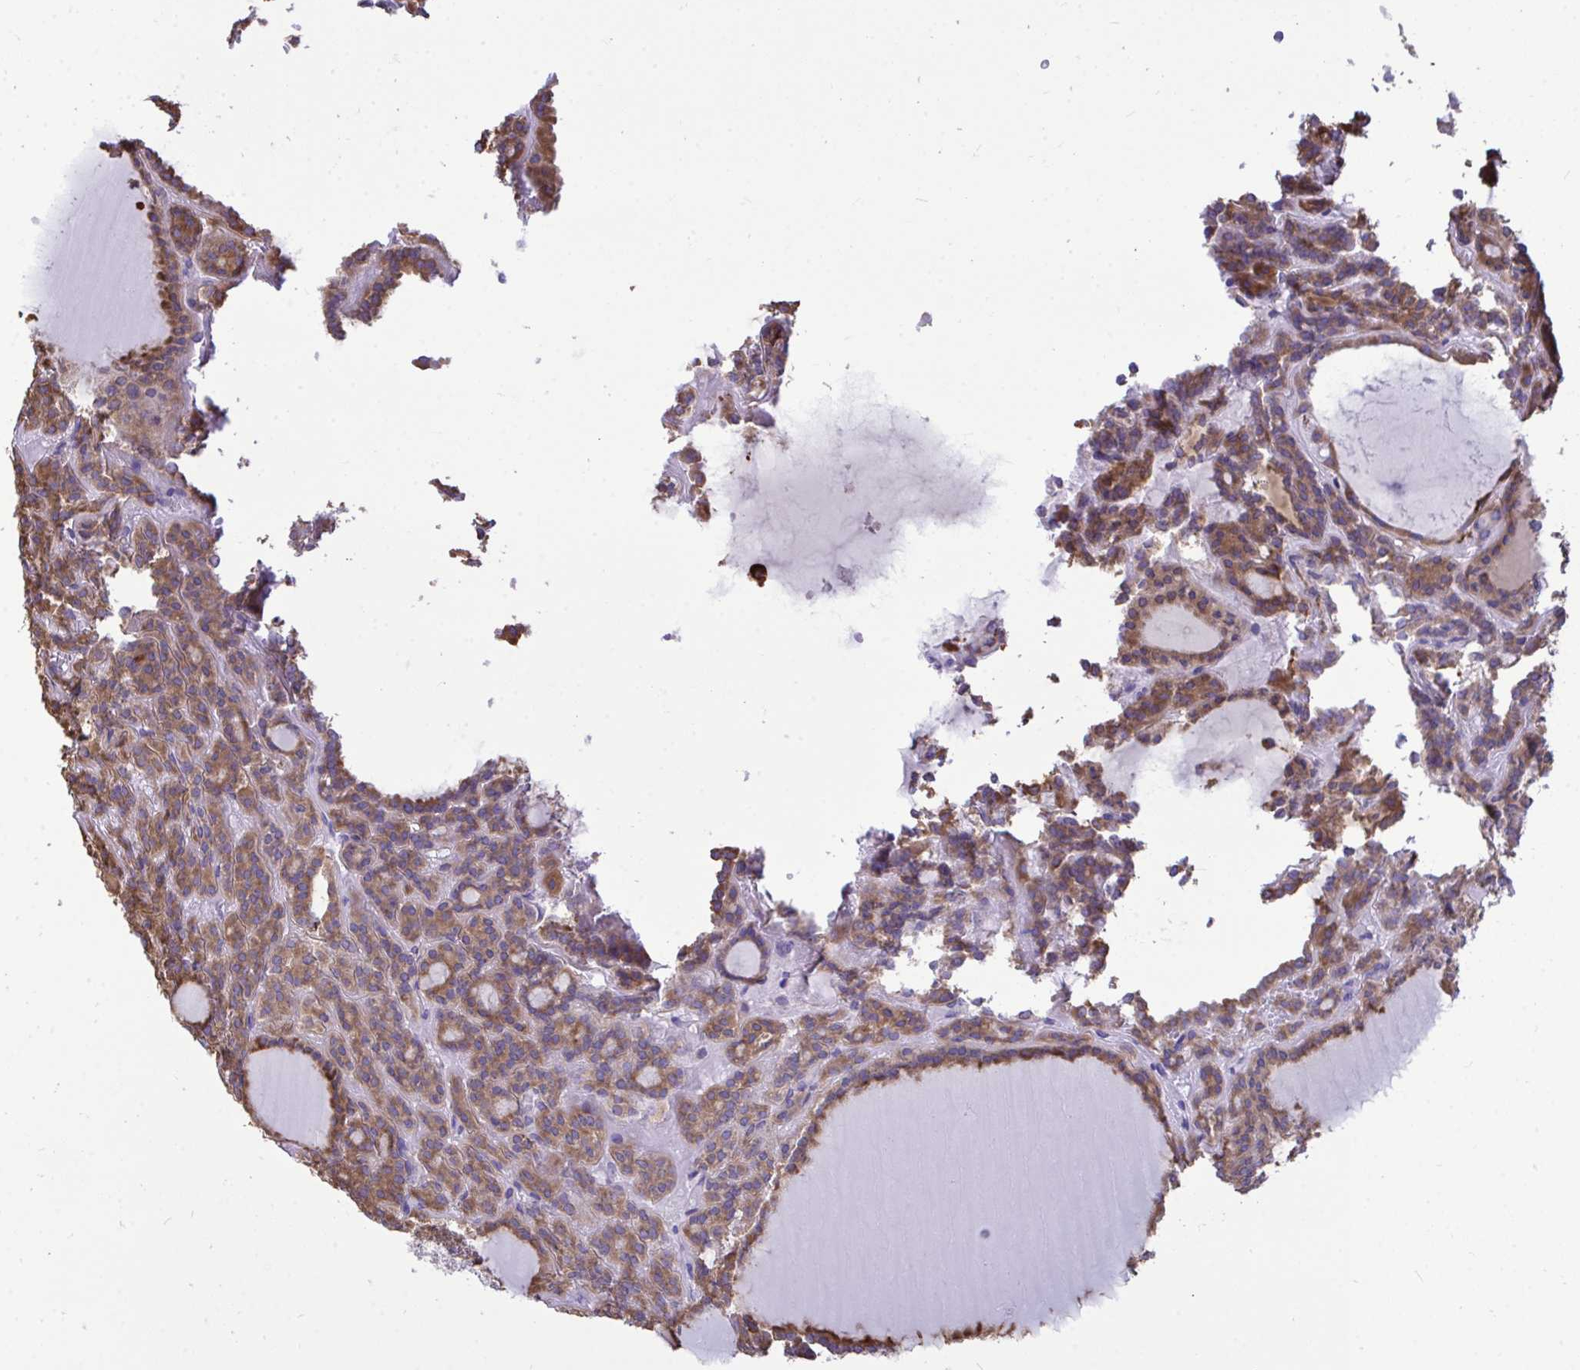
{"staining": {"intensity": "moderate", "quantity": ">75%", "location": "cytoplasmic/membranous"}, "tissue": "thyroid cancer", "cell_type": "Tumor cells", "image_type": "cancer", "snomed": [{"axis": "morphology", "description": "Follicular adenoma carcinoma, NOS"}, {"axis": "topography", "description": "Thyroid gland"}], "caption": "Protein staining exhibits moderate cytoplasmic/membranous expression in about >75% of tumor cells in thyroid cancer. (DAB = brown stain, brightfield microscopy at high magnification).", "gene": "PIGK", "patient": {"sex": "female", "age": 63}}